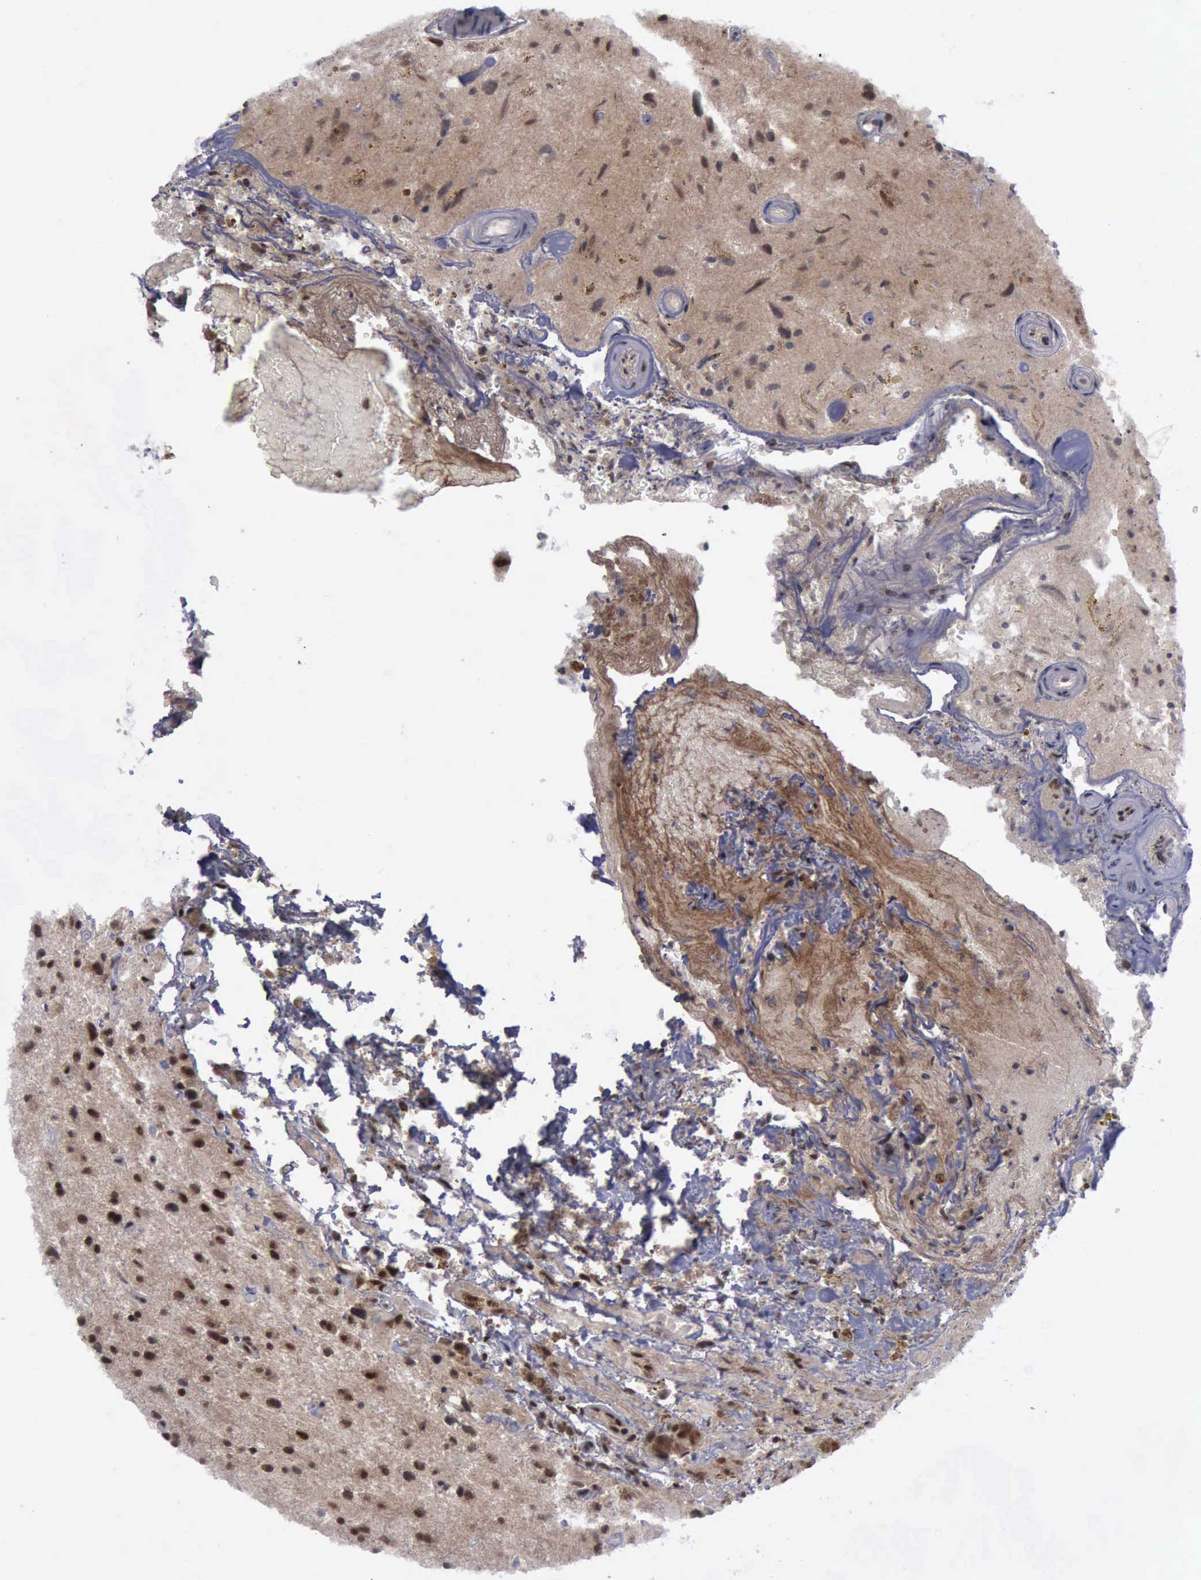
{"staining": {"intensity": "strong", "quantity": ">75%", "location": "cytoplasmic/membranous,nuclear"}, "tissue": "glioma", "cell_type": "Tumor cells", "image_type": "cancer", "snomed": [{"axis": "morphology", "description": "Glioma, malignant, High grade"}, {"axis": "topography", "description": "Brain"}], "caption": "Tumor cells reveal strong cytoplasmic/membranous and nuclear expression in approximately >75% of cells in glioma.", "gene": "ATM", "patient": {"sex": "male", "age": 48}}